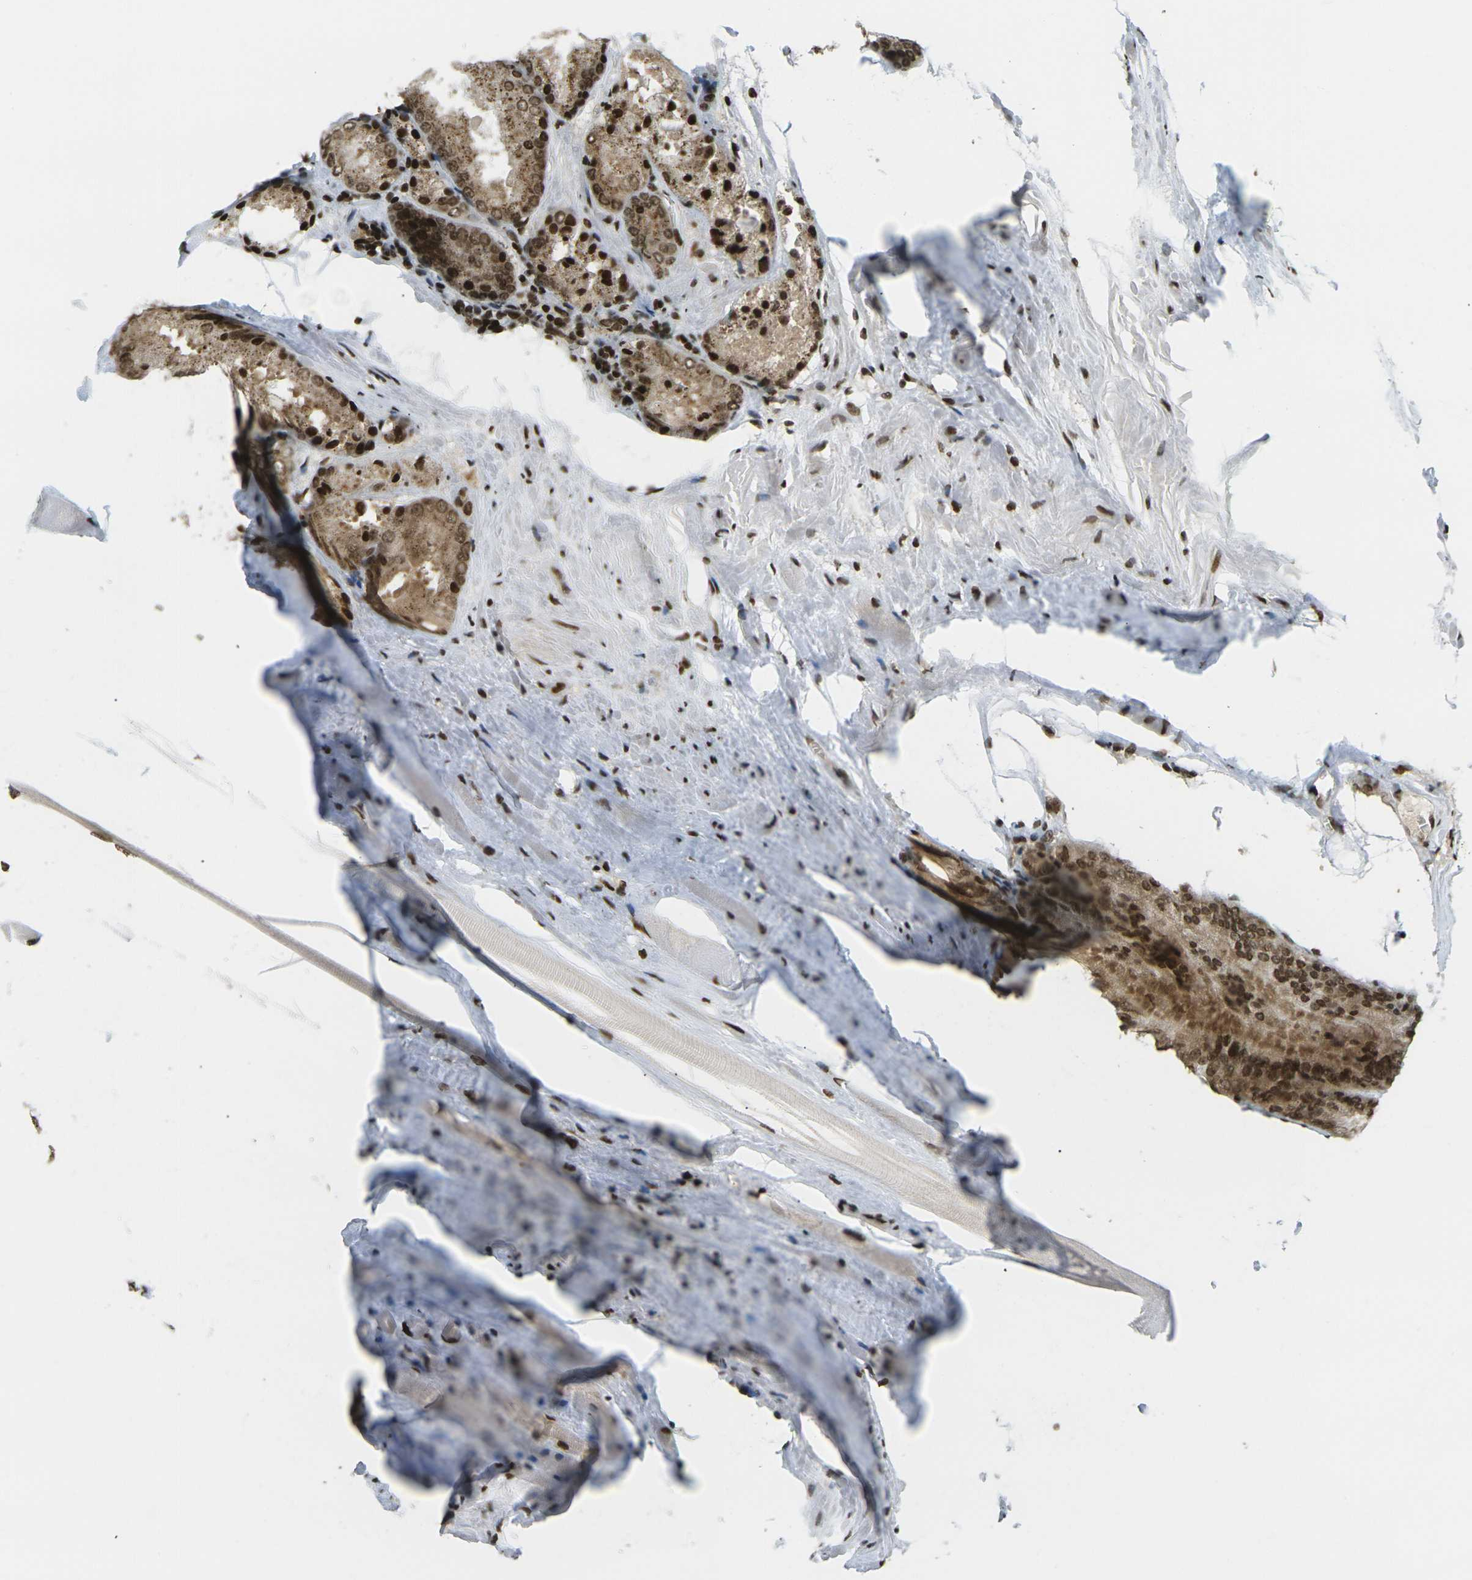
{"staining": {"intensity": "strong", "quantity": ">75%", "location": "cytoplasmic/membranous,nuclear"}, "tissue": "prostate cancer", "cell_type": "Tumor cells", "image_type": "cancer", "snomed": [{"axis": "morphology", "description": "Adenocarcinoma, Low grade"}, {"axis": "topography", "description": "Prostate"}], "caption": "A high-resolution histopathology image shows immunohistochemistry staining of adenocarcinoma (low-grade) (prostate), which shows strong cytoplasmic/membranous and nuclear staining in approximately >75% of tumor cells.", "gene": "RUVBL2", "patient": {"sex": "male", "age": 64}}